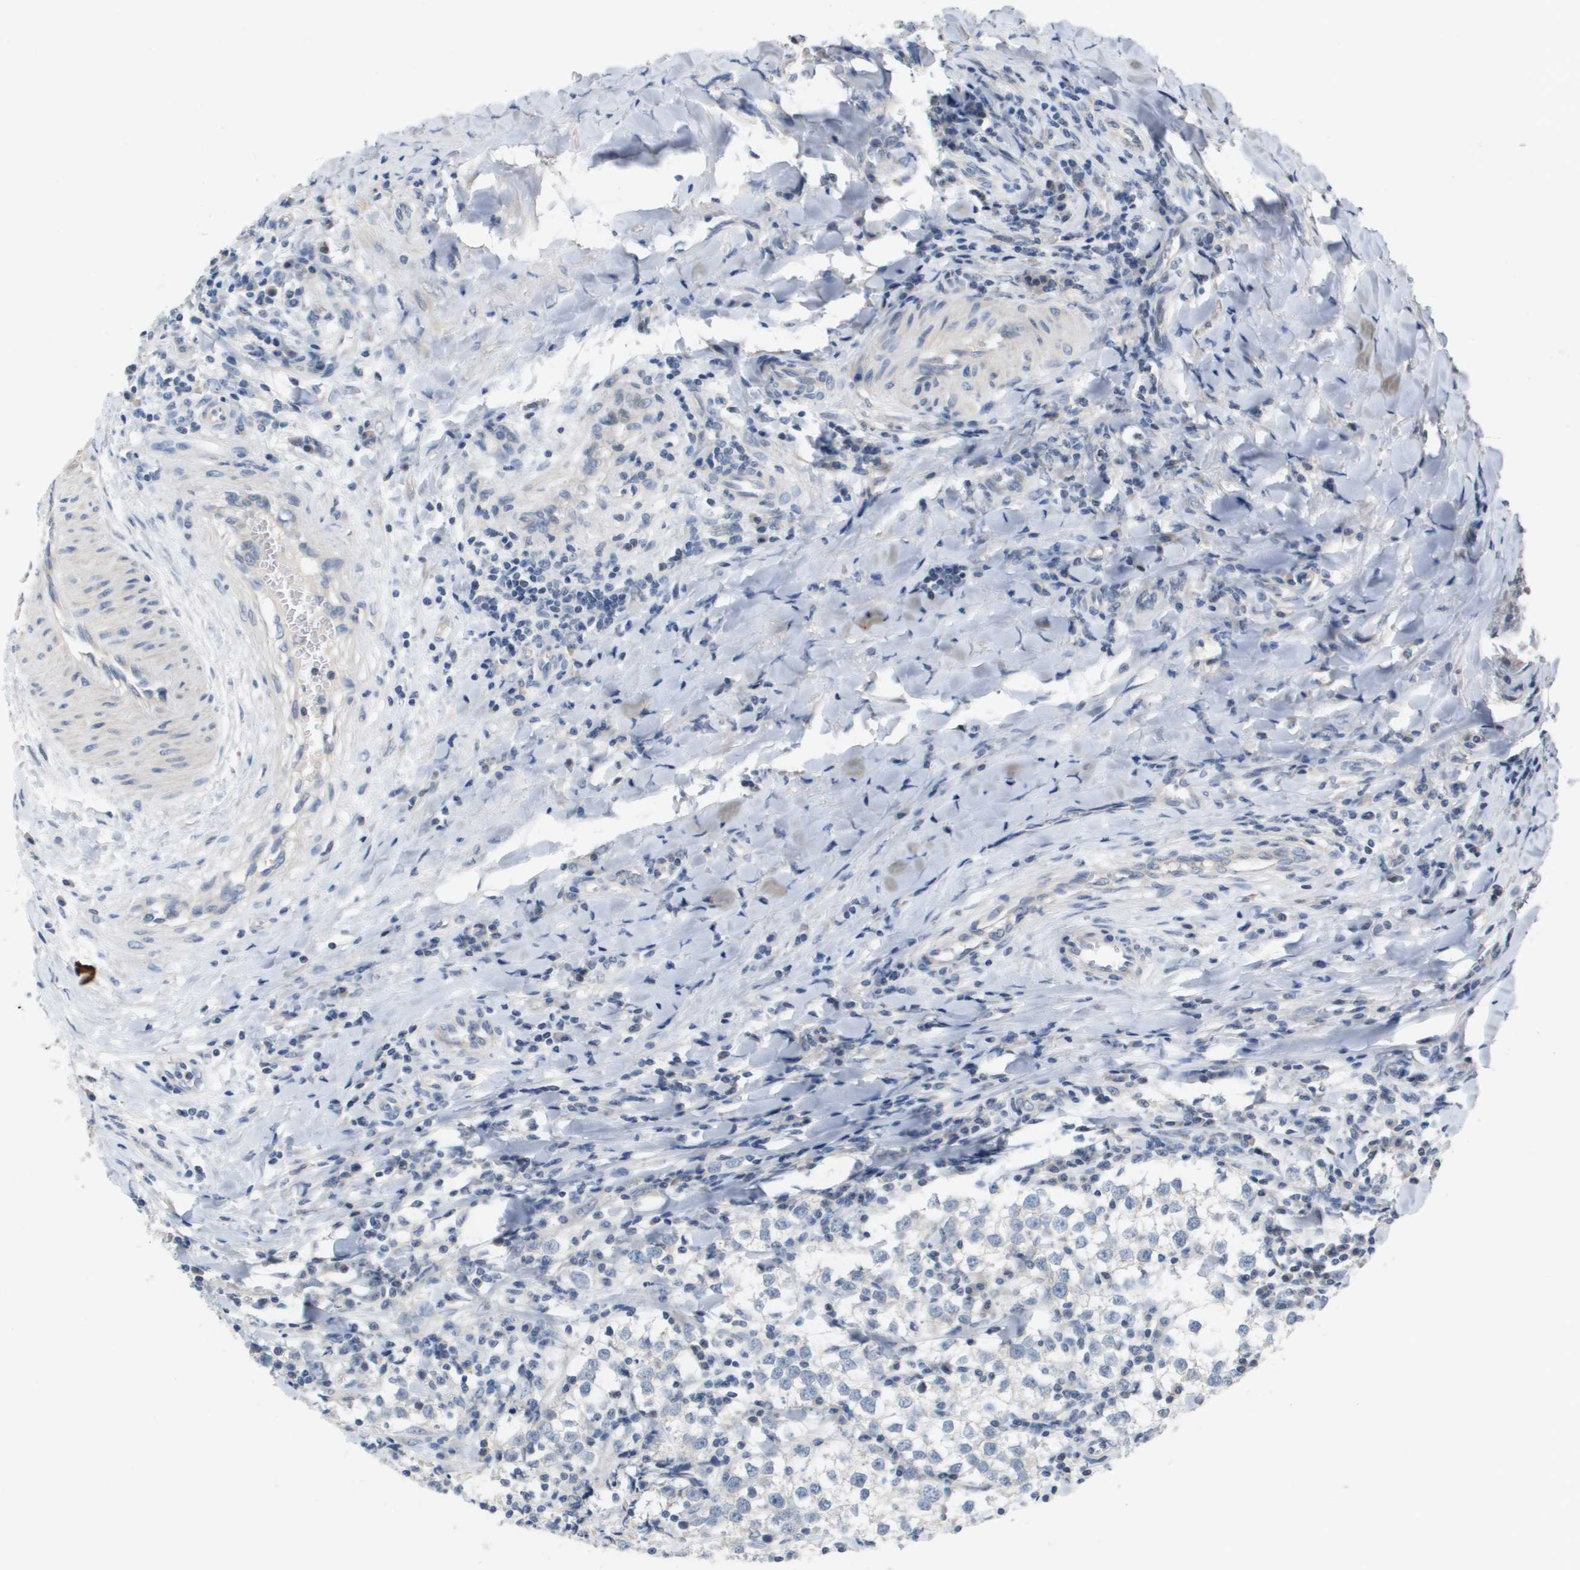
{"staining": {"intensity": "negative", "quantity": "none", "location": "none"}, "tissue": "testis cancer", "cell_type": "Tumor cells", "image_type": "cancer", "snomed": [{"axis": "morphology", "description": "Seminoma, NOS"}, {"axis": "morphology", "description": "Carcinoma, Embryonal, NOS"}, {"axis": "topography", "description": "Testis"}], "caption": "Tumor cells show no significant expression in seminoma (testis).", "gene": "CAPN11", "patient": {"sex": "male", "age": 36}}